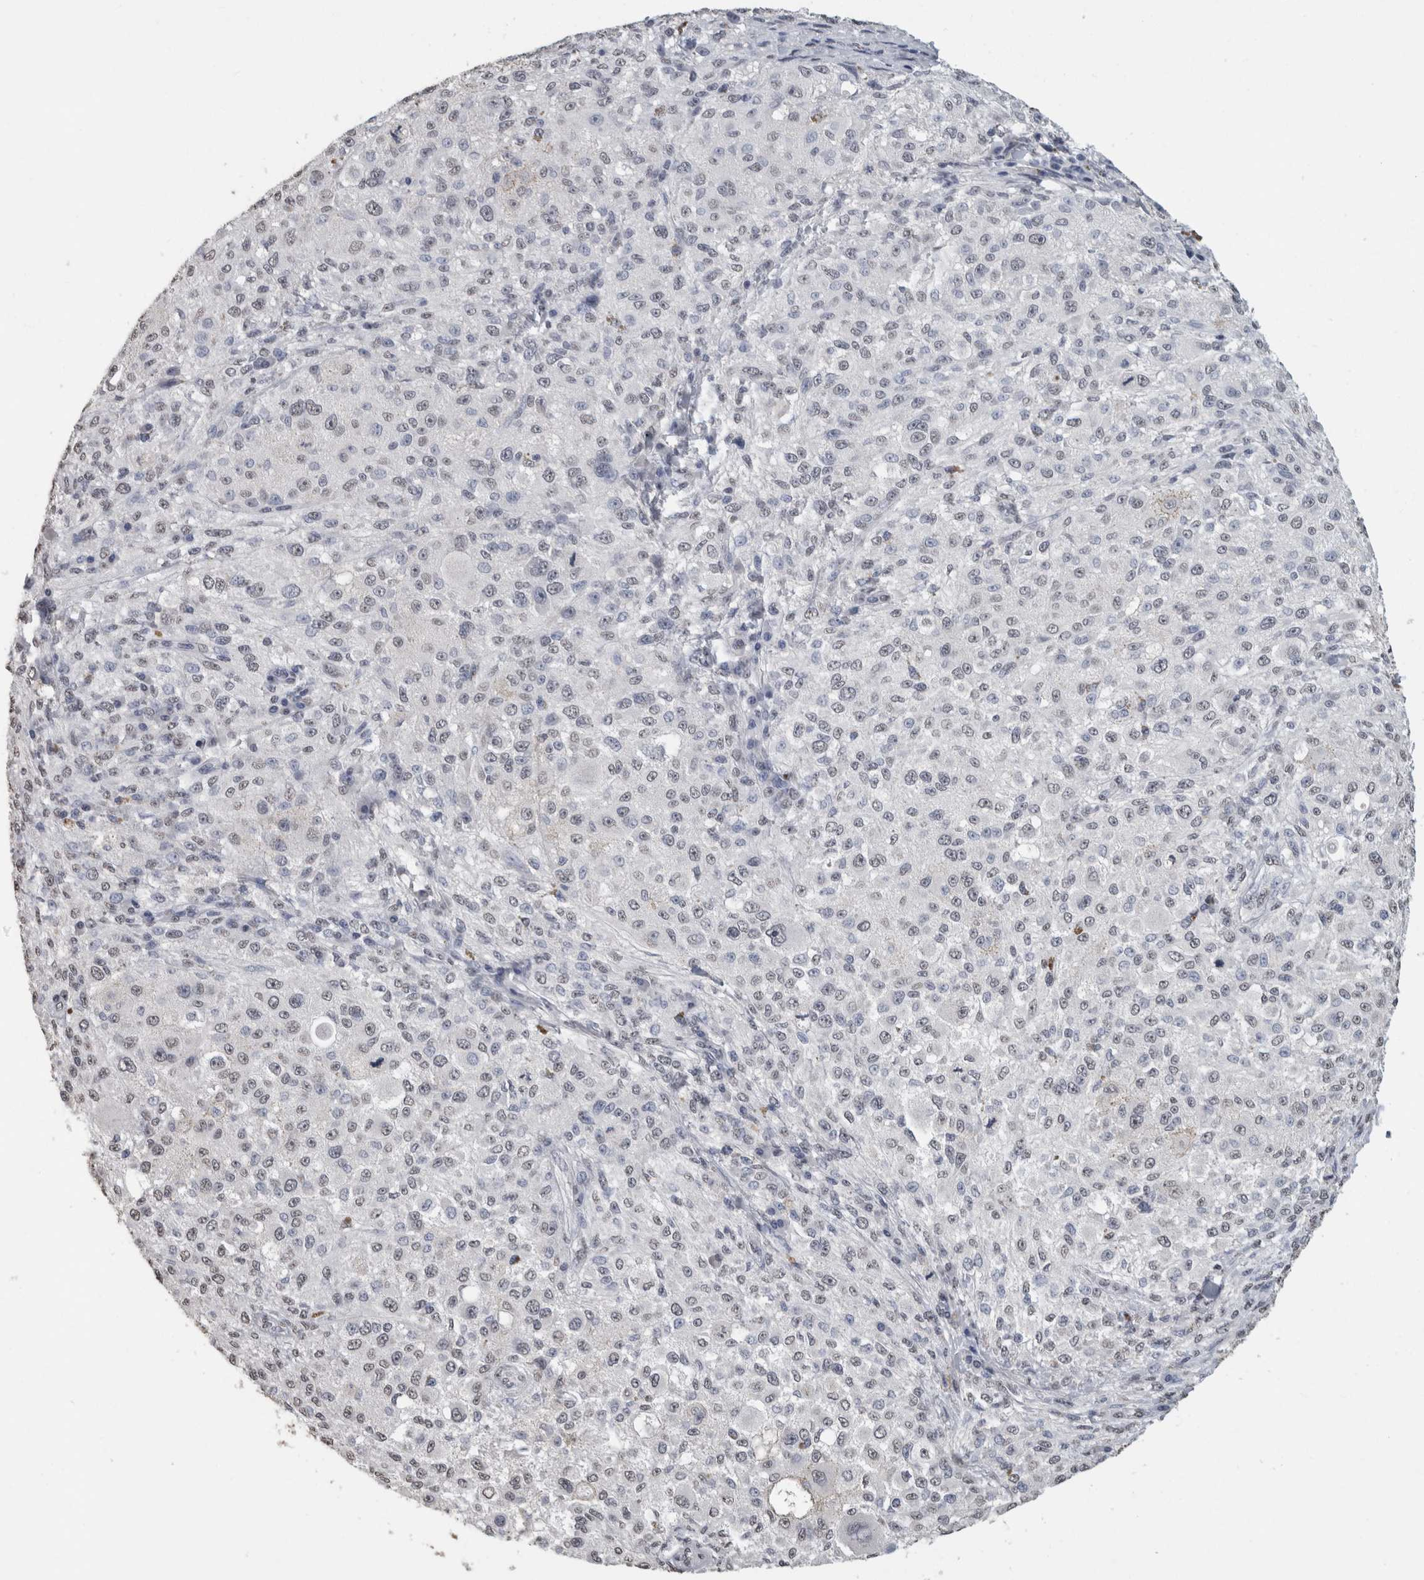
{"staining": {"intensity": "negative", "quantity": "none", "location": "none"}, "tissue": "melanoma", "cell_type": "Tumor cells", "image_type": "cancer", "snomed": [{"axis": "morphology", "description": "Necrosis, NOS"}, {"axis": "morphology", "description": "Malignant melanoma, NOS"}, {"axis": "topography", "description": "Skin"}], "caption": "A high-resolution photomicrograph shows immunohistochemistry staining of malignant melanoma, which reveals no significant staining in tumor cells.", "gene": "LTBP1", "patient": {"sex": "female", "age": 87}}